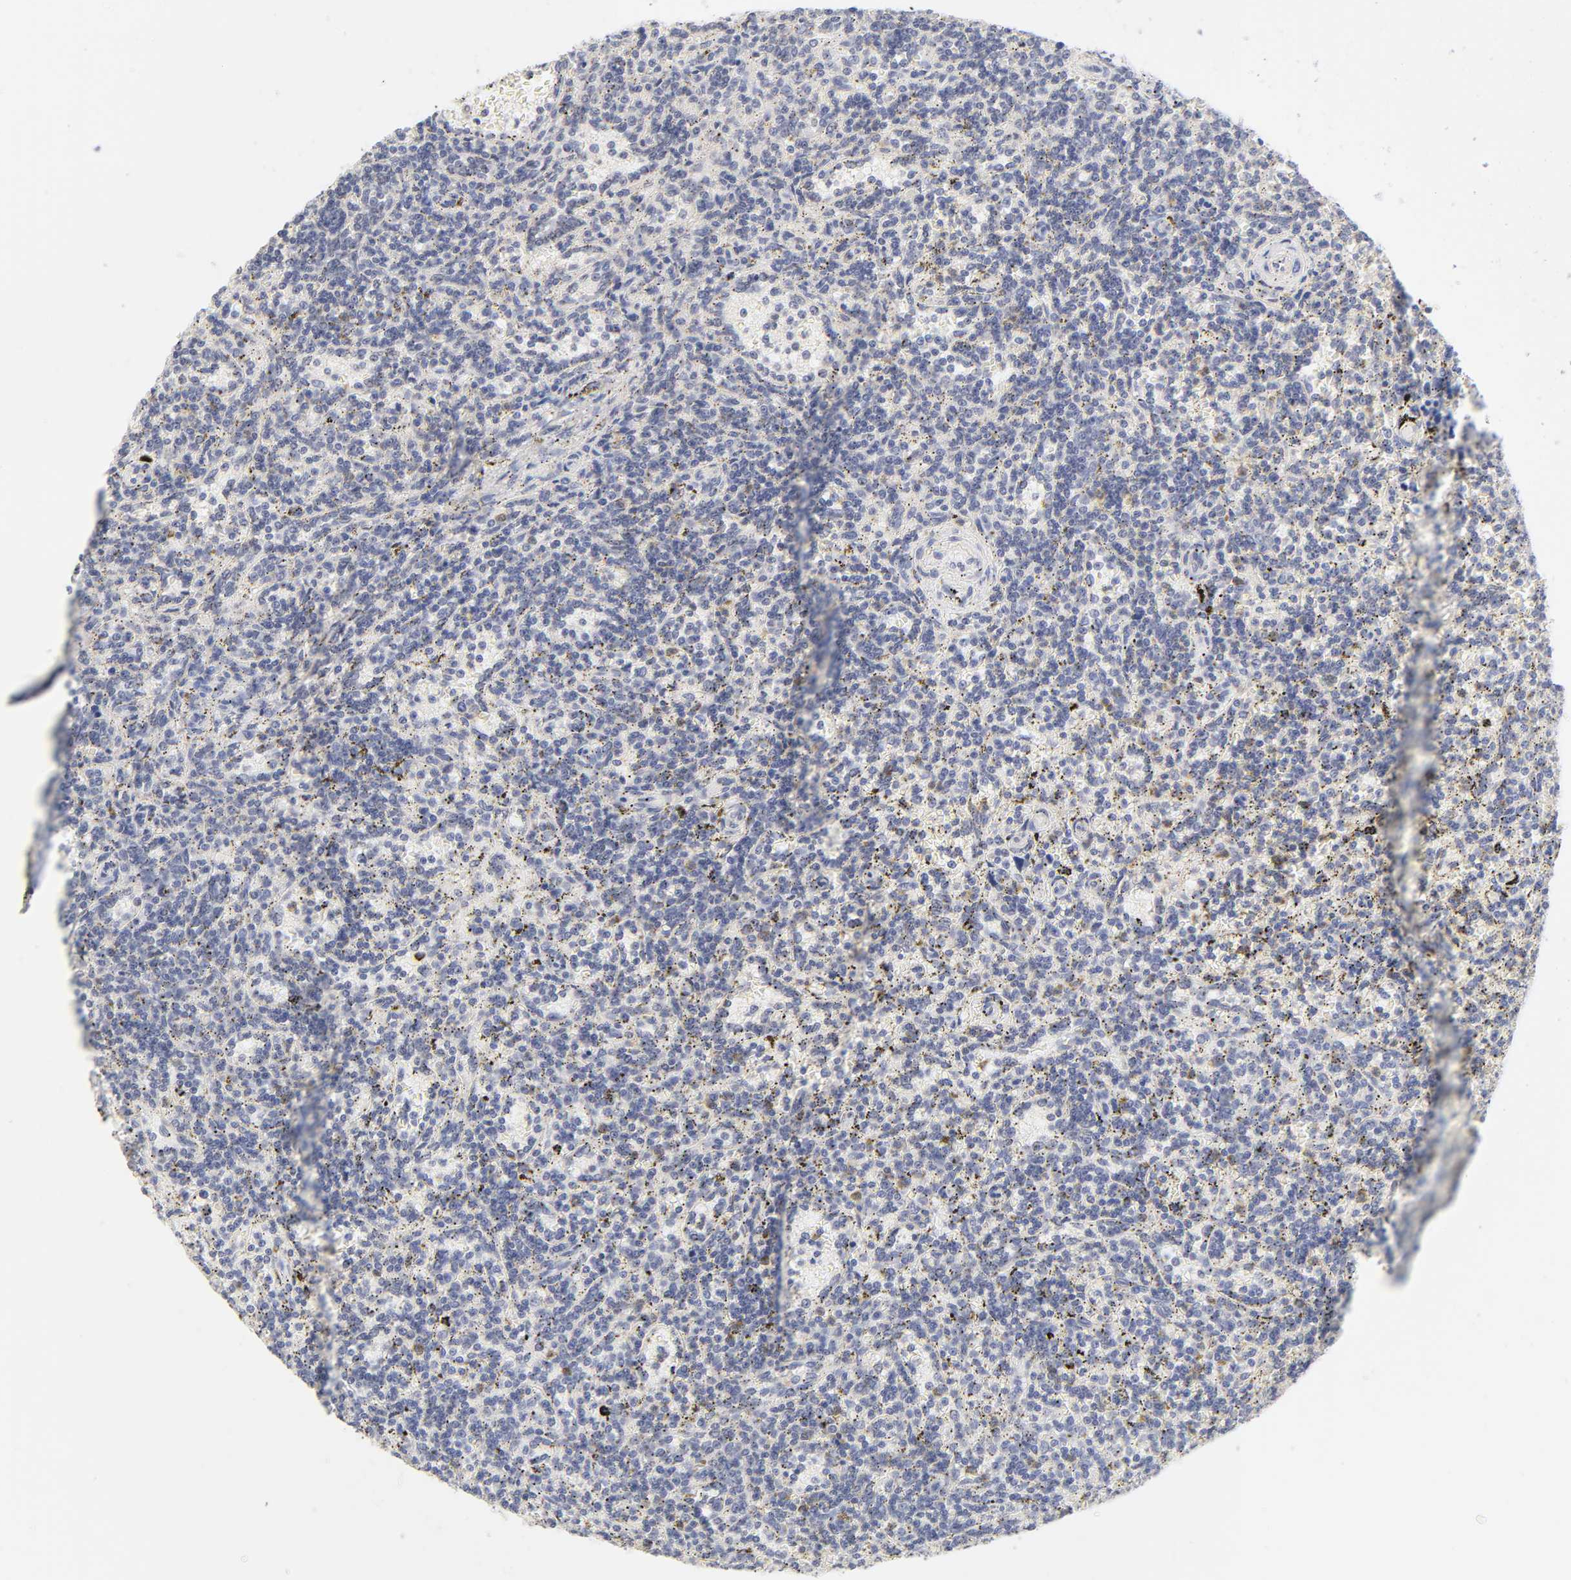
{"staining": {"intensity": "negative", "quantity": "none", "location": "none"}, "tissue": "lymphoma", "cell_type": "Tumor cells", "image_type": "cancer", "snomed": [{"axis": "morphology", "description": "Malignant lymphoma, non-Hodgkin's type, Low grade"}, {"axis": "topography", "description": "Spleen"}], "caption": "IHC histopathology image of neoplastic tissue: malignant lymphoma, non-Hodgkin's type (low-grade) stained with DAB displays no significant protein positivity in tumor cells. (Brightfield microscopy of DAB (3,3'-diaminobenzidine) IHC at high magnification).", "gene": "CYP4B1", "patient": {"sex": "male", "age": 73}}